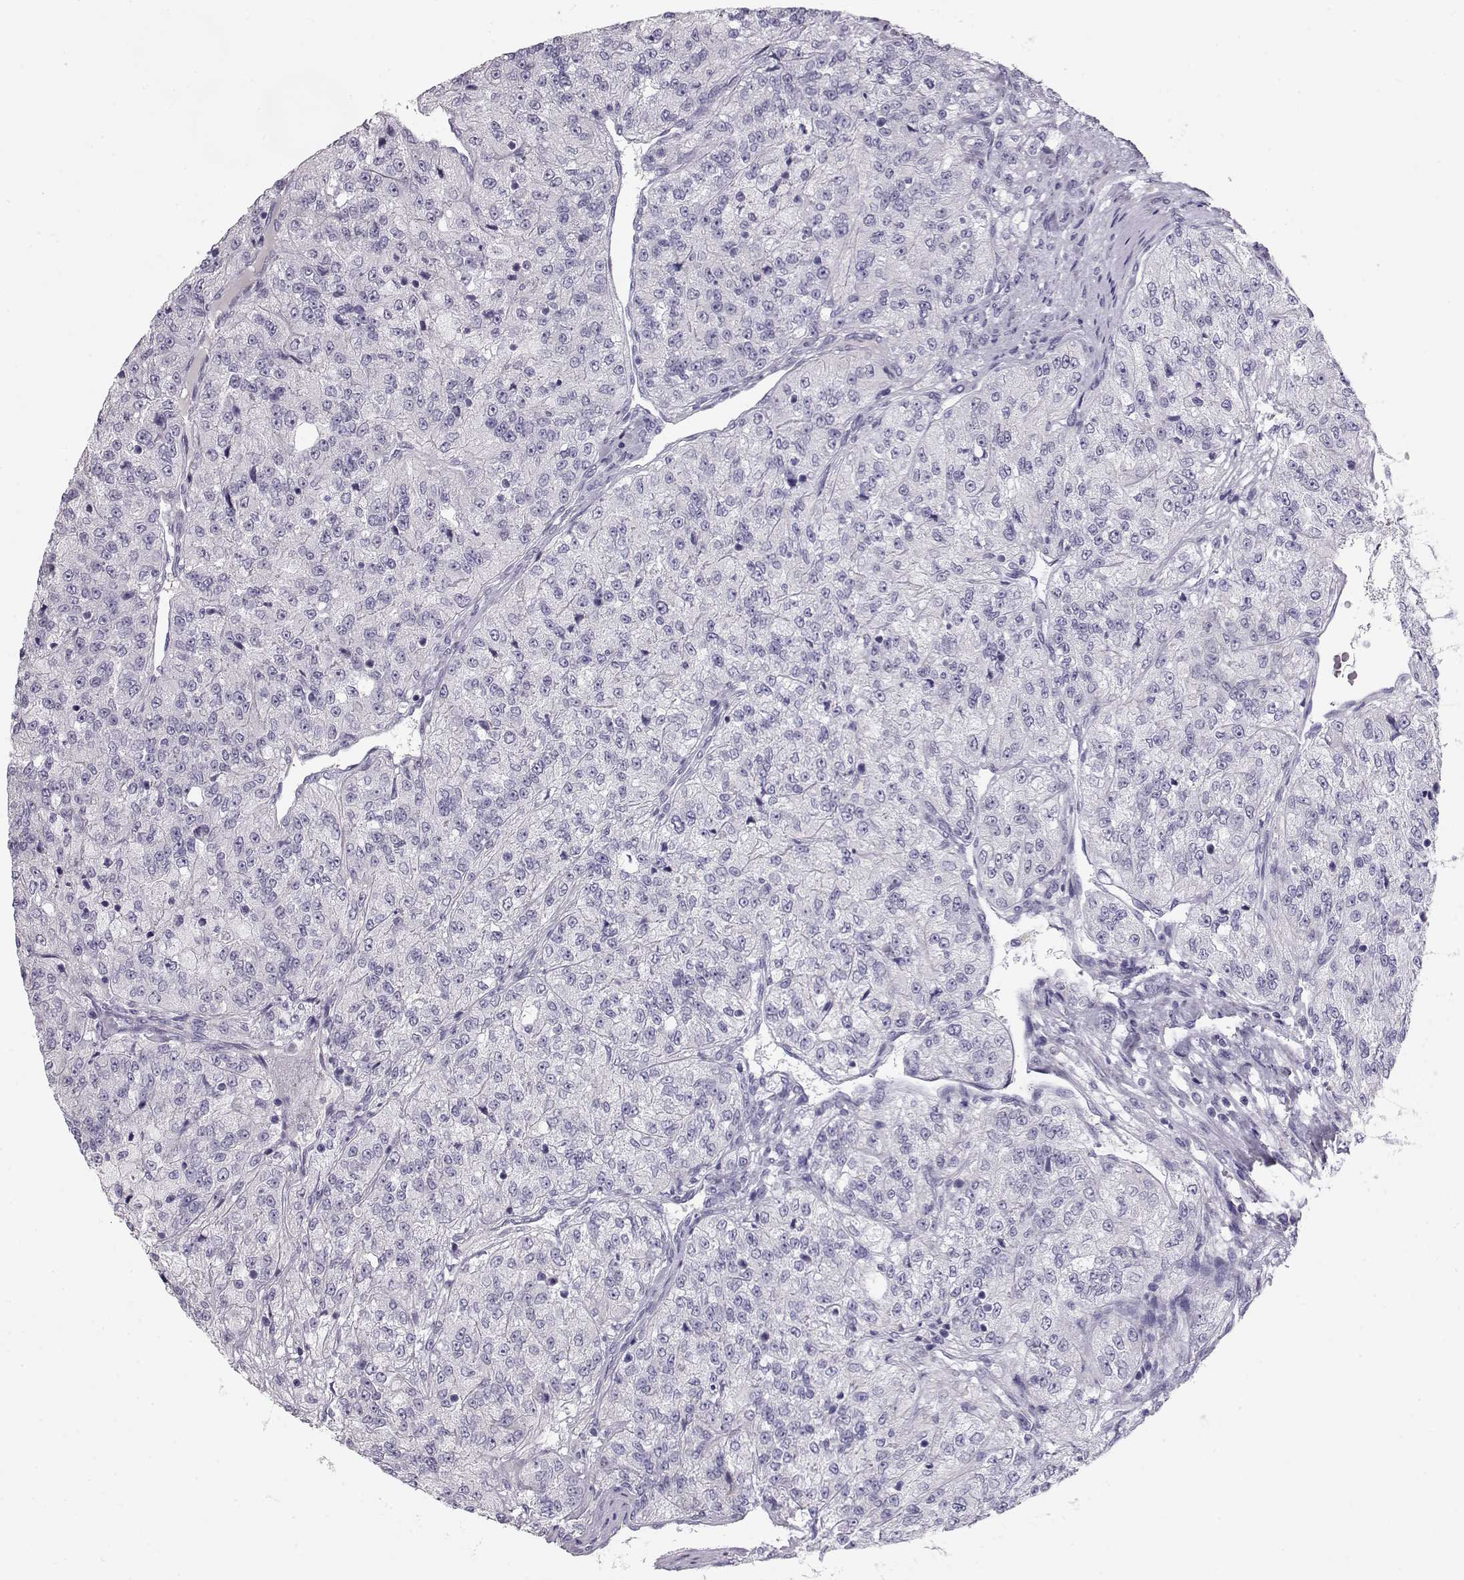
{"staining": {"intensity": "negative", "quantity": "none", "location": "none"}, "tissue": "renal cancer", "cell_type": "Tumor cells", "image_type": "cancer", "snomed": [{"axis": "morphology", "description": "Adenocarcinoma, NOS"}, {"axis": "topography", "description": "Kidney"}], "caption": "High magnification brightfield microscopy of renal adenocarcinoma stained with DAB (3,3'-diaminobenzidine) (brown) and counterstained with hematoxylin (blue): tumor cells show no significant positivity.", "gene": "GPR26", "patient": {"sex": "female", "age": 63}}